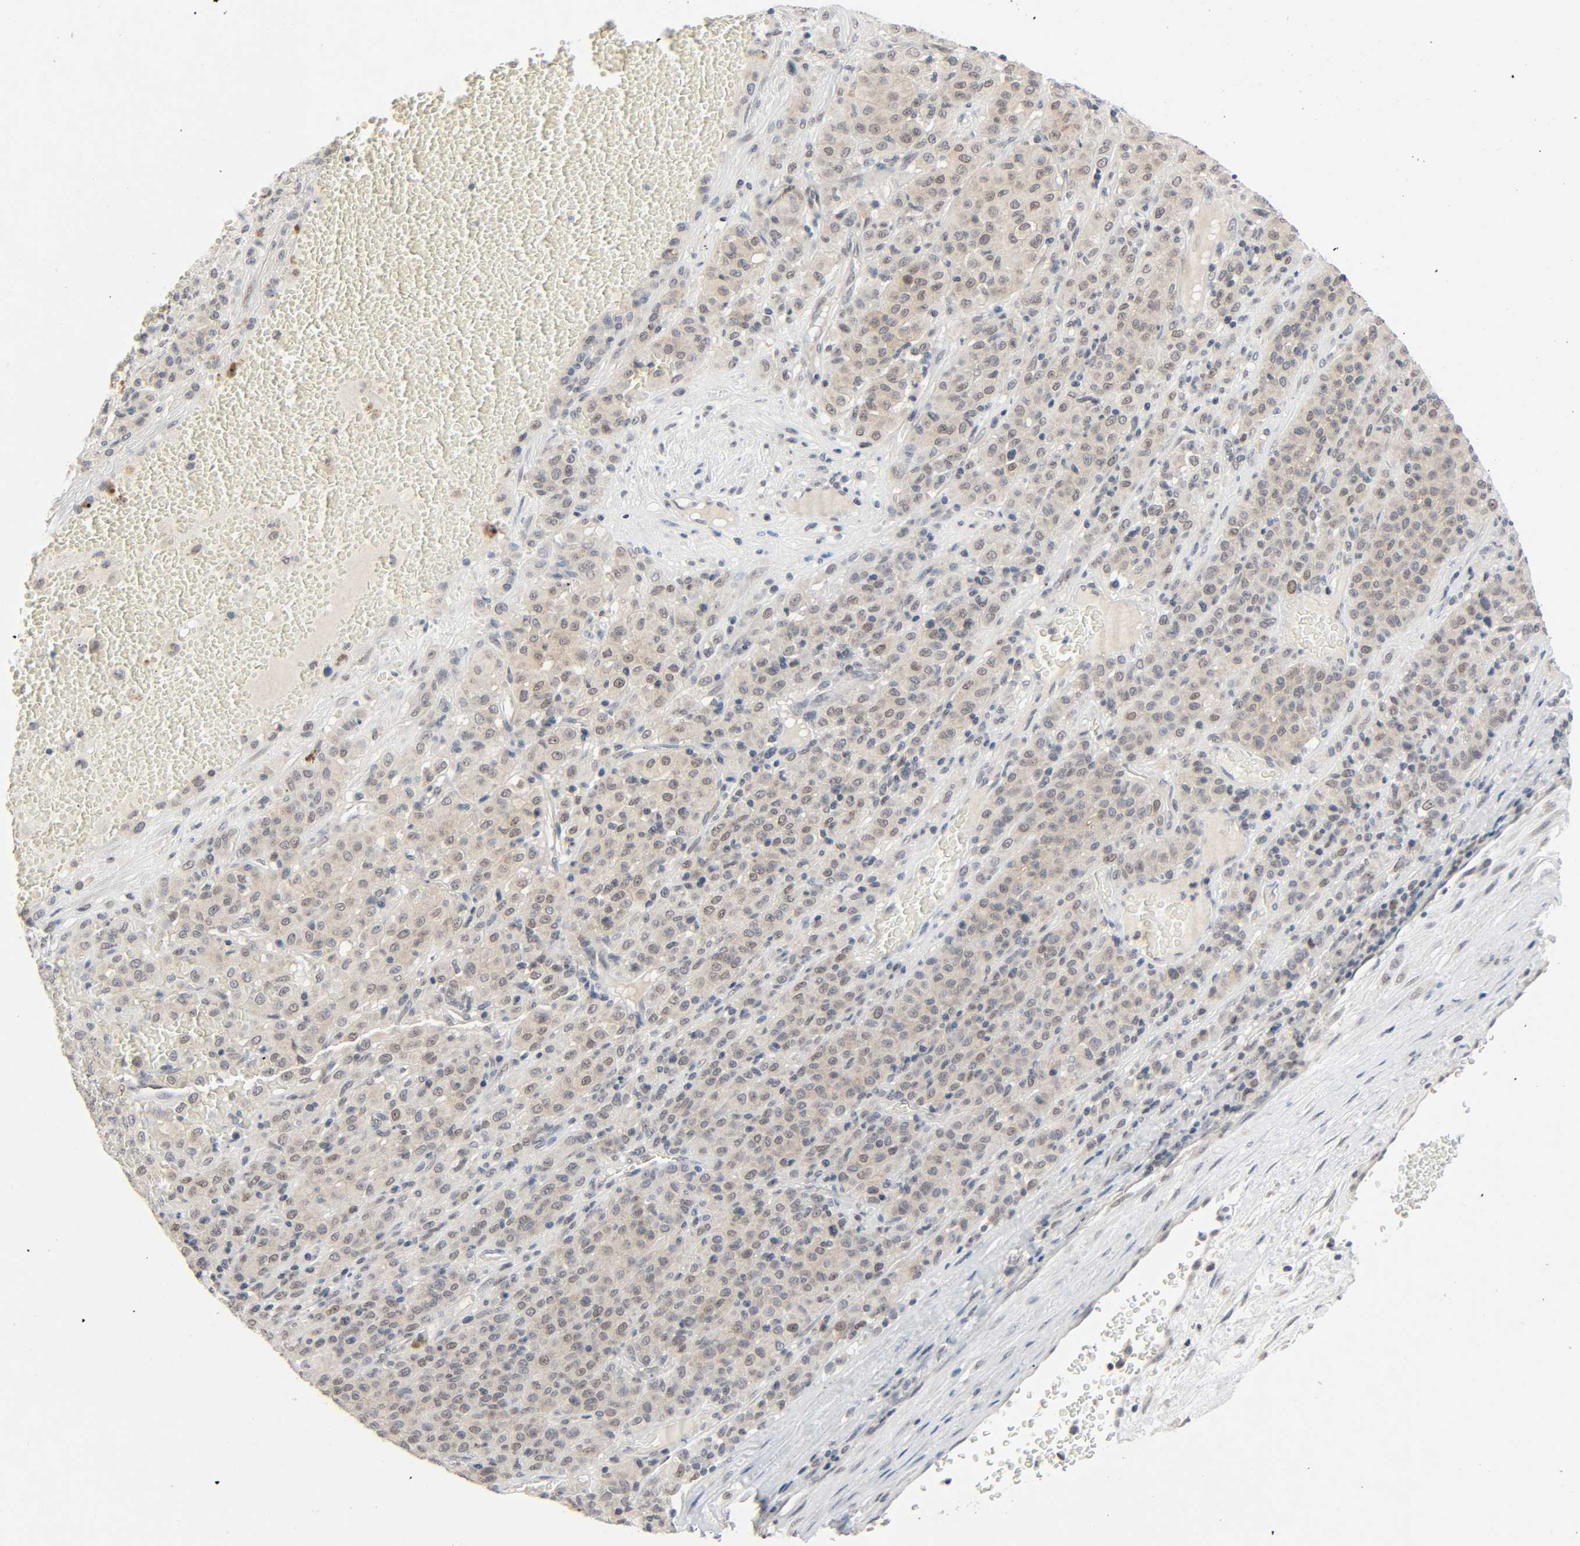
{"staining": {"intensity": "weak", "quantity": "25%-75%", "location": "cytoplasmic/membranous,nuclear"}, "tissue": "melanoma", "cell_type": "Tumor cells", "image_type": "cancer", "snomed": [{"axis": "morphology", "description": "Malignant melanoma, Metastatic site"}, {"axis": "topography", "description": "Pancreas"}], "caption": "An IHC image of neoplastic tissue is shown. Protein staining in brown labels weak cytoplasmic/membranous and nuclear positivity in melanoma within tumor cells.", "gene": "MAPKAPK5", "patient": {"sex": "female", "age": 30}}